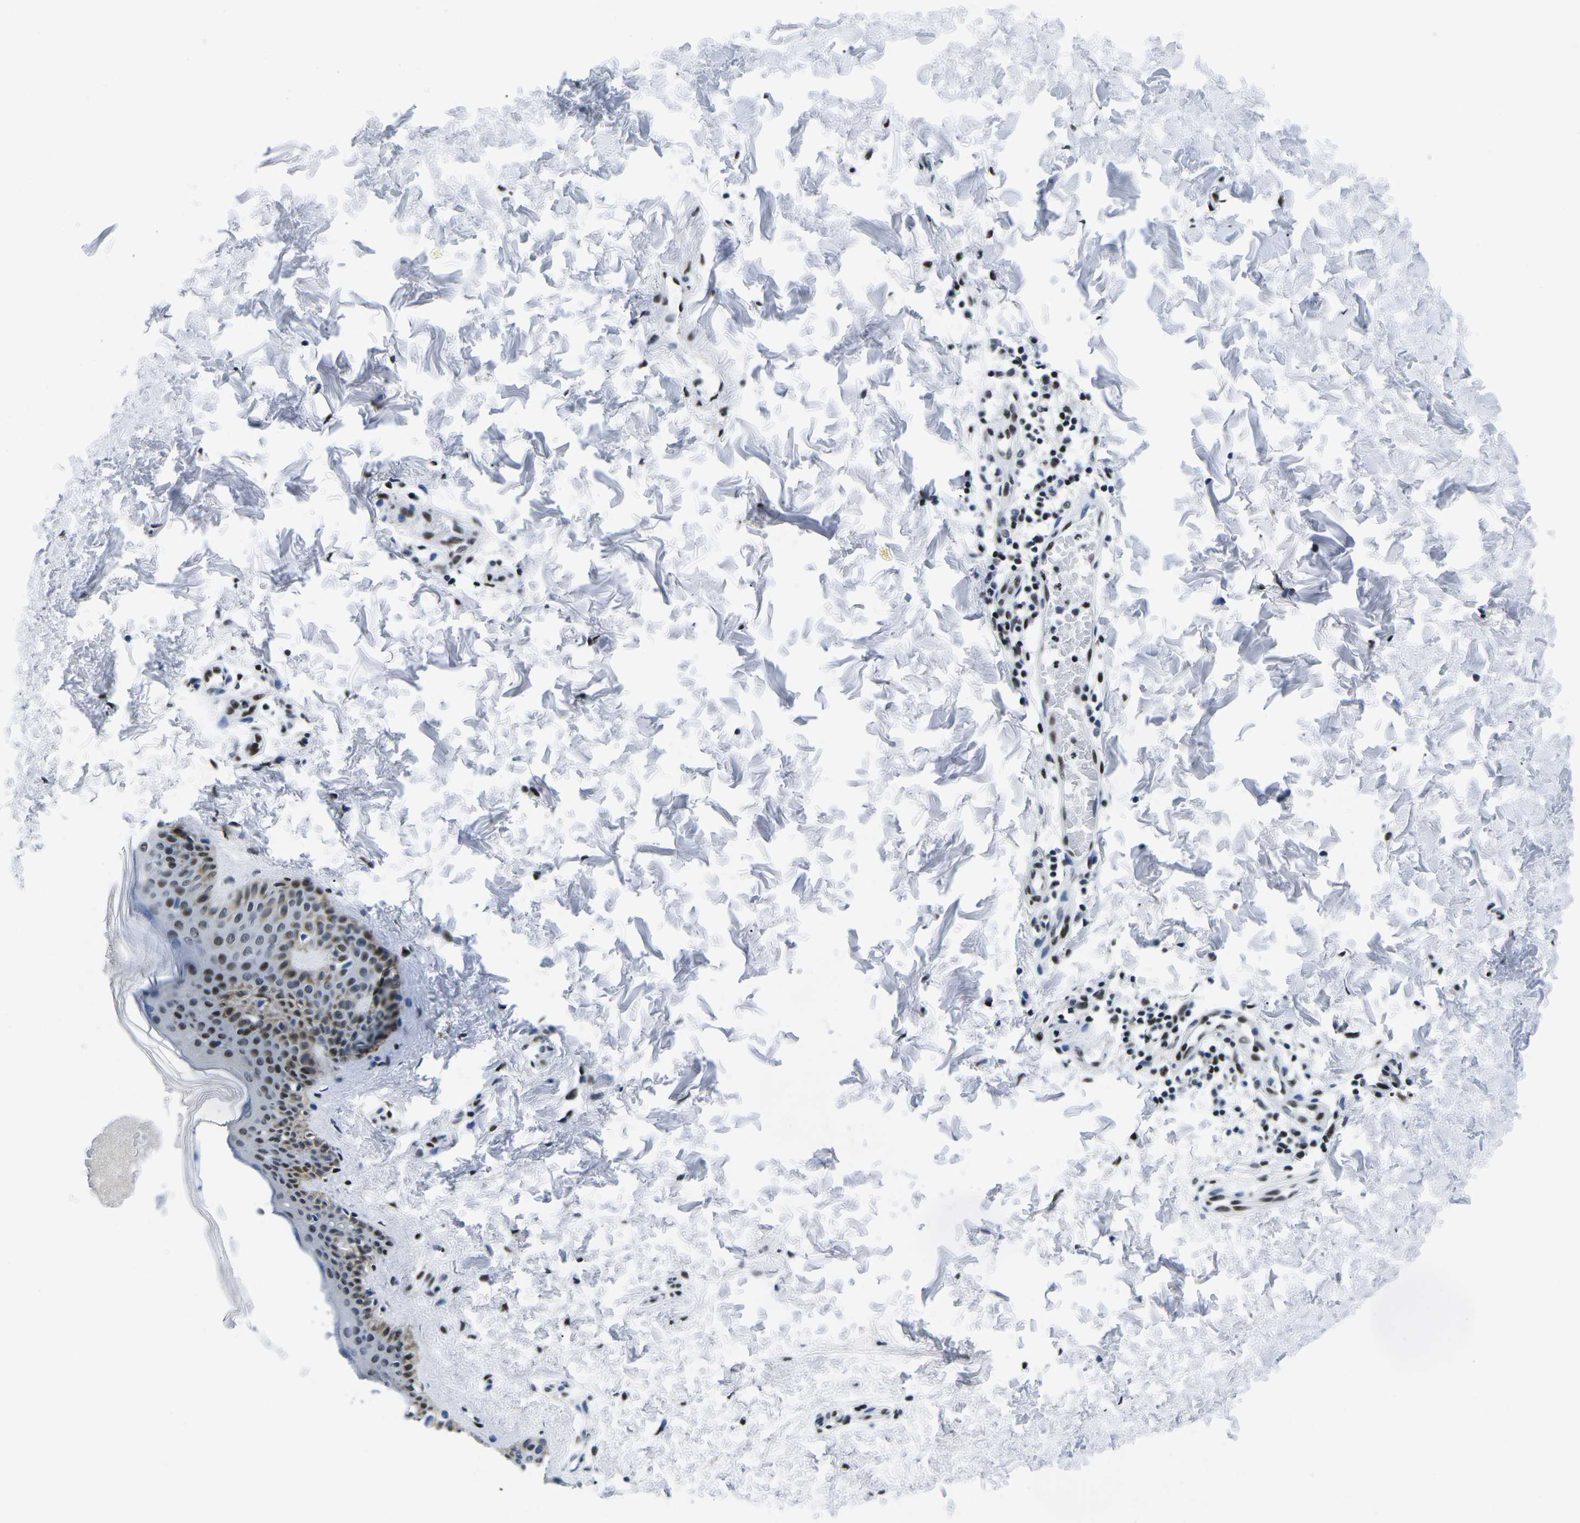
{"staining": {"intensity": "moderate", "quantity": ">75%", "location": "nuclear"}, "tissue": "skin", "cell_type": "Fibroblasts", "image_type": "normal", "snomed": [{"axis": "morphology", "description": "Normal tissue, NOS"}, {"axis": "topography", "description": "Skin"}], "caption": "This image exhibits immunohistochemistry staining of benign skin, with medium moderate nuclear expression in approximately >75% of fibroblasts.", "gene": "ATF1", "patient": {"sex": "female", "age": 41}}